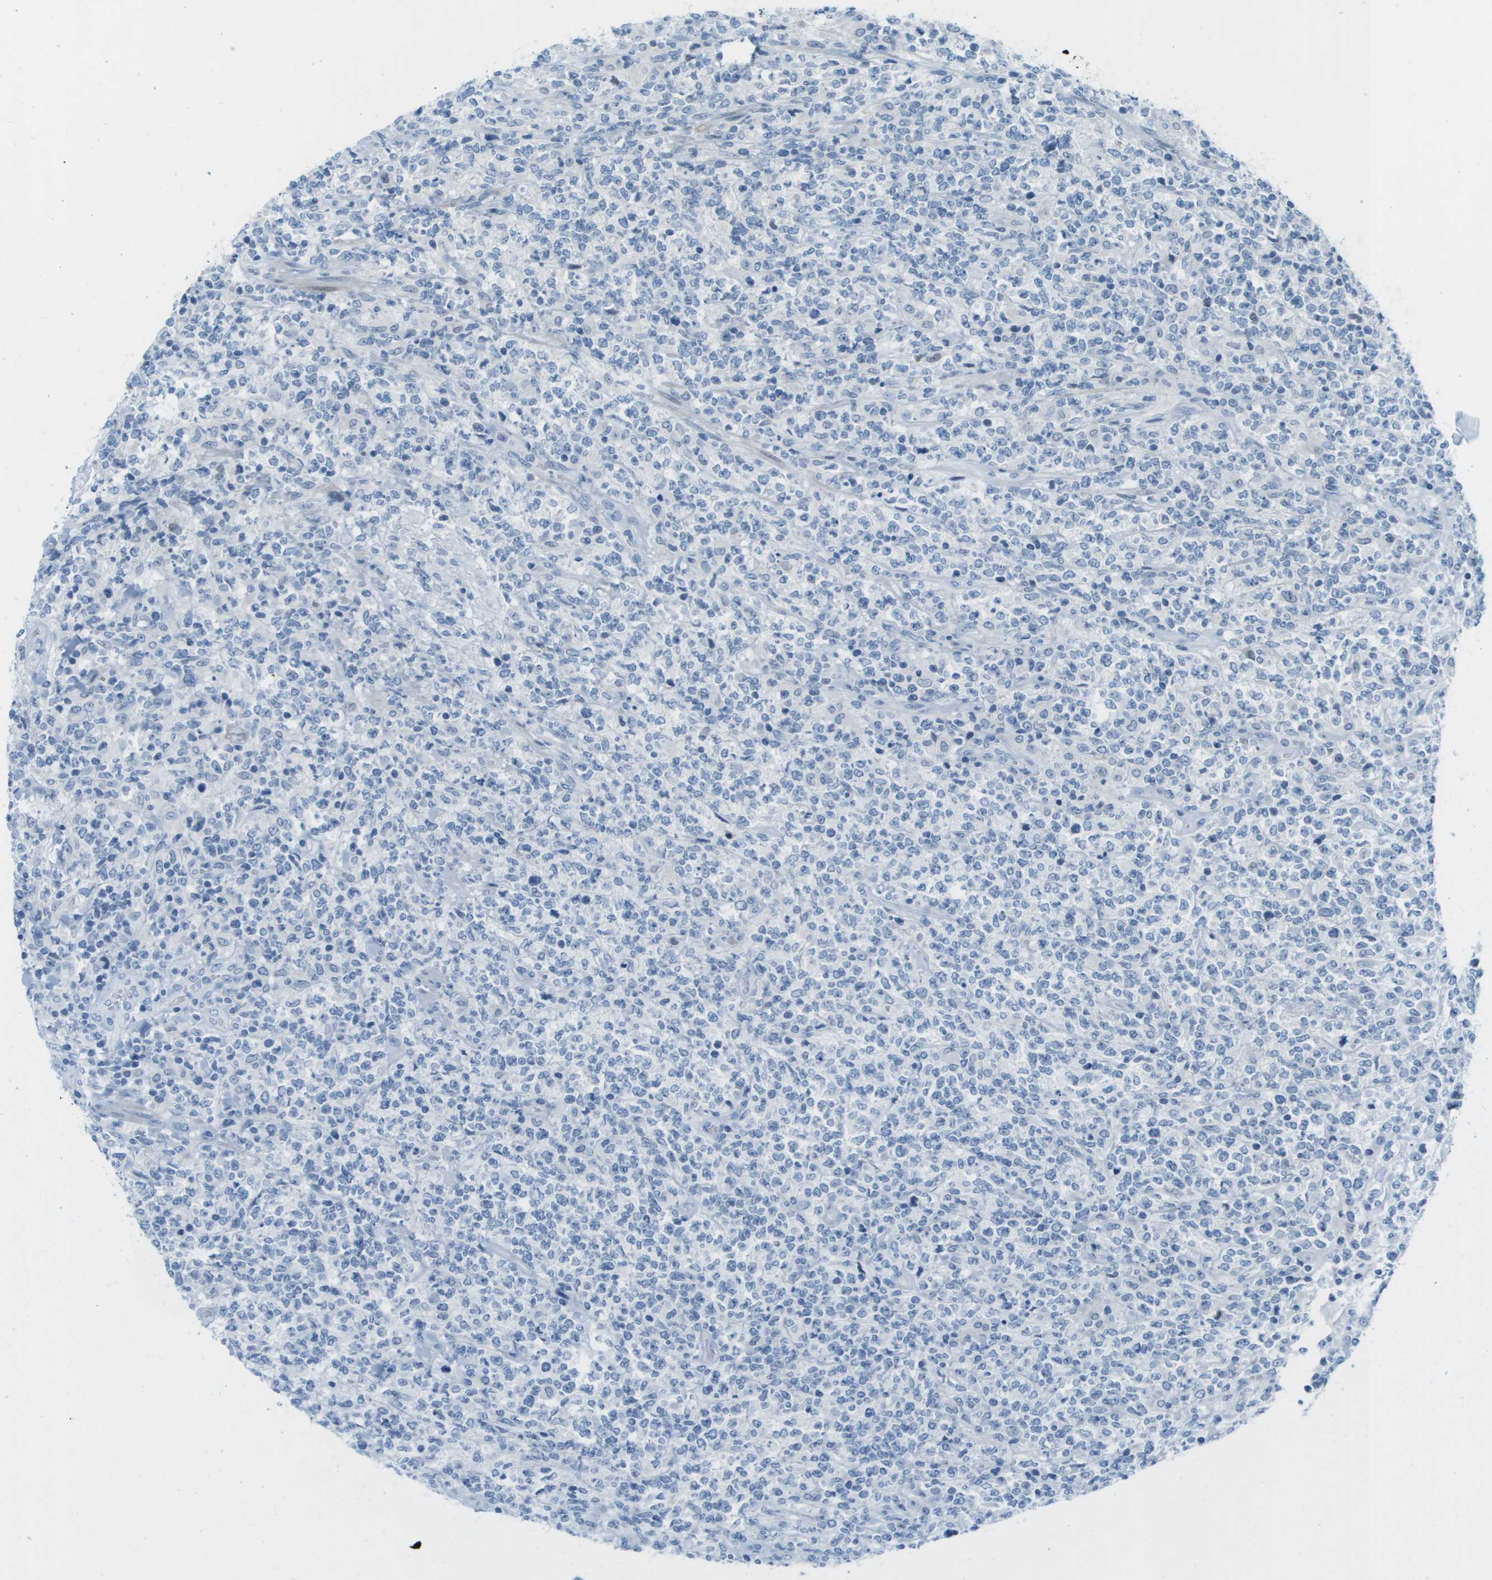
{"staining": {"intensity": "negative", "quantity": "none", "location": "none"}, "tissue": "lymphoma", "cell_type": "Tumor cells", "image_type": "cancer", "snomed": [{"axis": "morphology", "description": "Malignant lymphoma, non-Hodgkin's type, High grade"}, {"axis": "topography", "description": "Soft tissue"}], "caption": "DAB (3,3'-diaminobenzidine) immunohistochemical staining of high-grade malignant lymphoma, non-Hodgkin's type demonstrates no significant staining in tumor cells.", "gene": "CDHR2", "patient": {"sex": "male", "age": 18}}